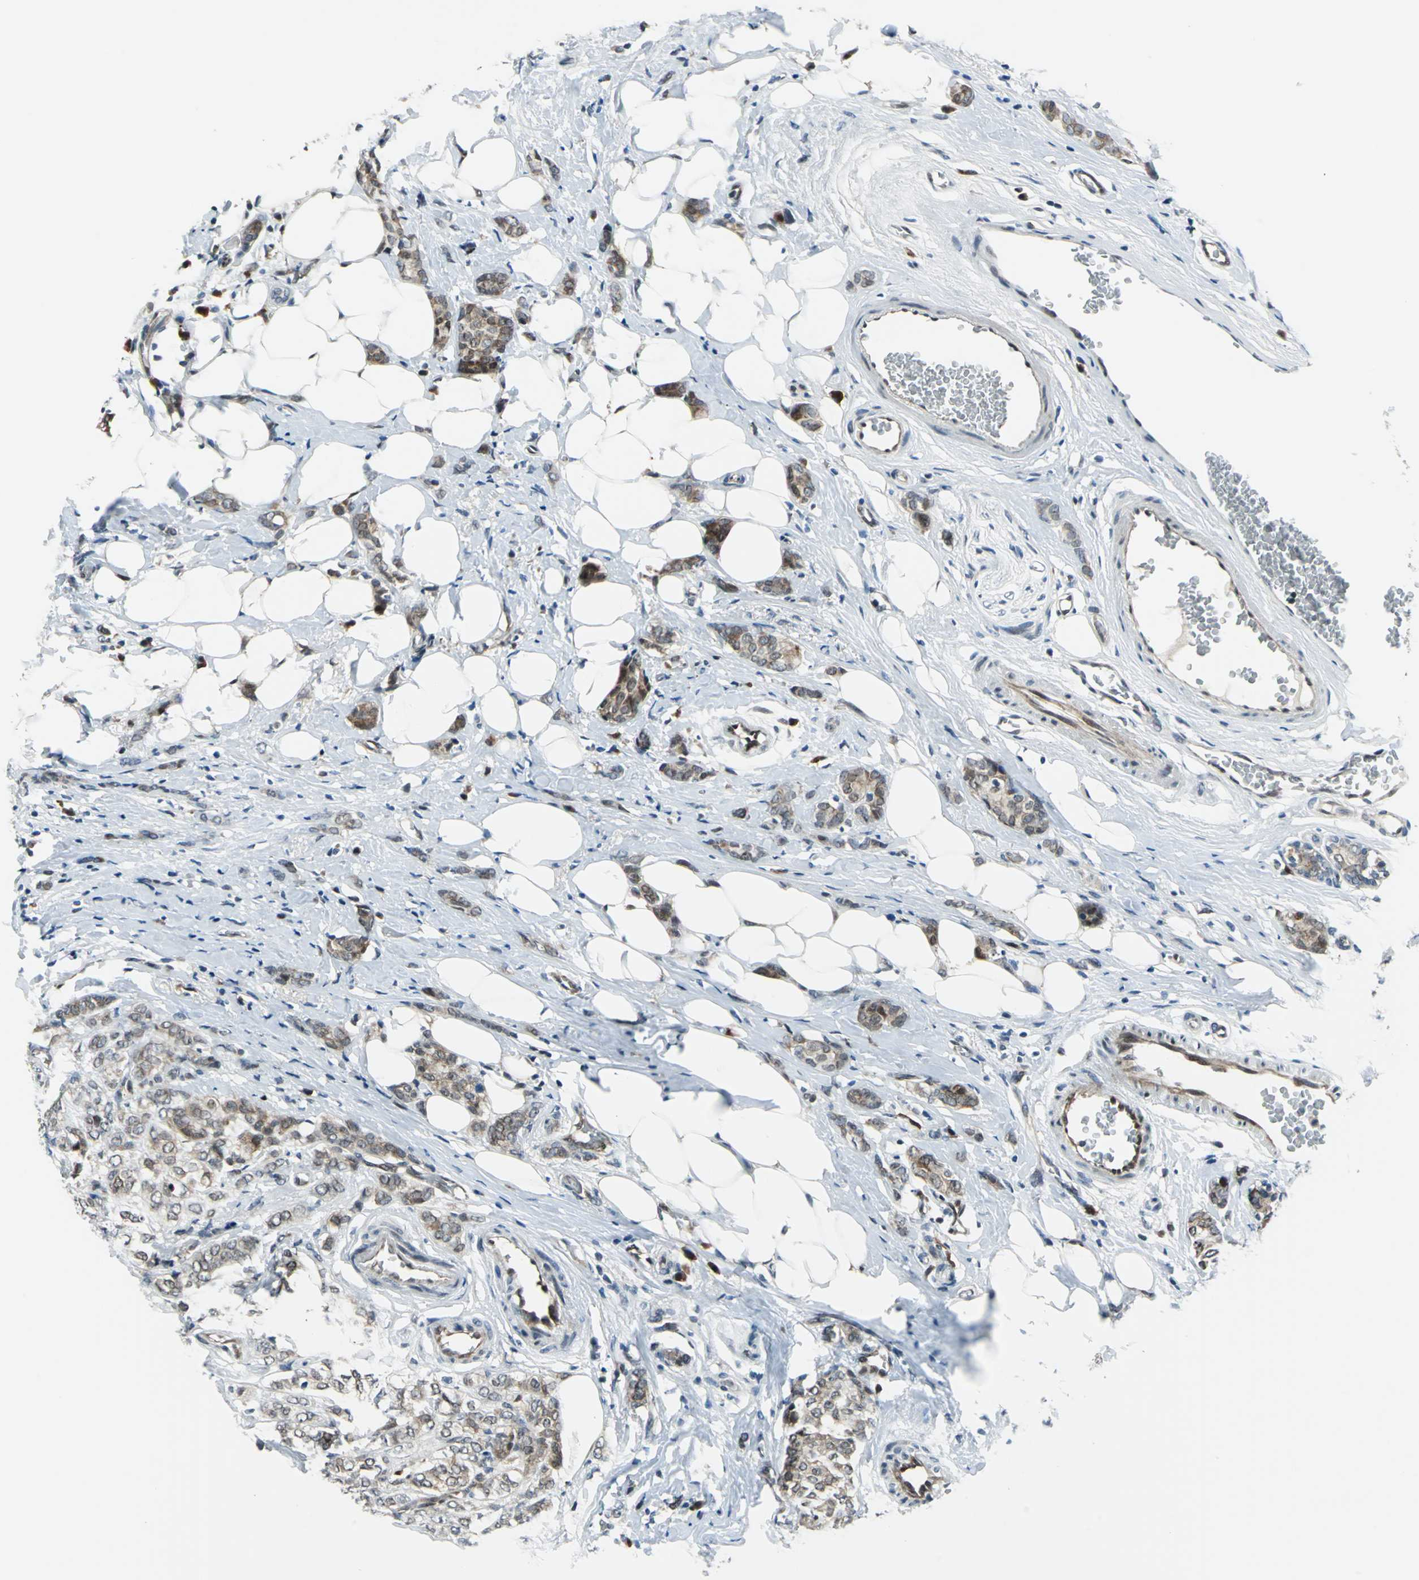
{"staining": {"intensity": "moderate", "quantity": "25%-75%", "location": "cytoplasmic/membranous"}, "tissue": "breast cancer", "cell_type": "Tumor cells", "image_type": "cancer", "snomed": [{"axis": "morphology", "description": "Lobular carcinoma"}, {"axis": "topography", "description": "Breast"}], "caption": "Approximately 25%-75% of tumor cells in breast cancer reveal moderate cytoplasmic/membranous protein staining as visualized by brown immunohistochemical staining.", "gene": "POLR3K", "patient": {"sex": "female", "age": 60}}